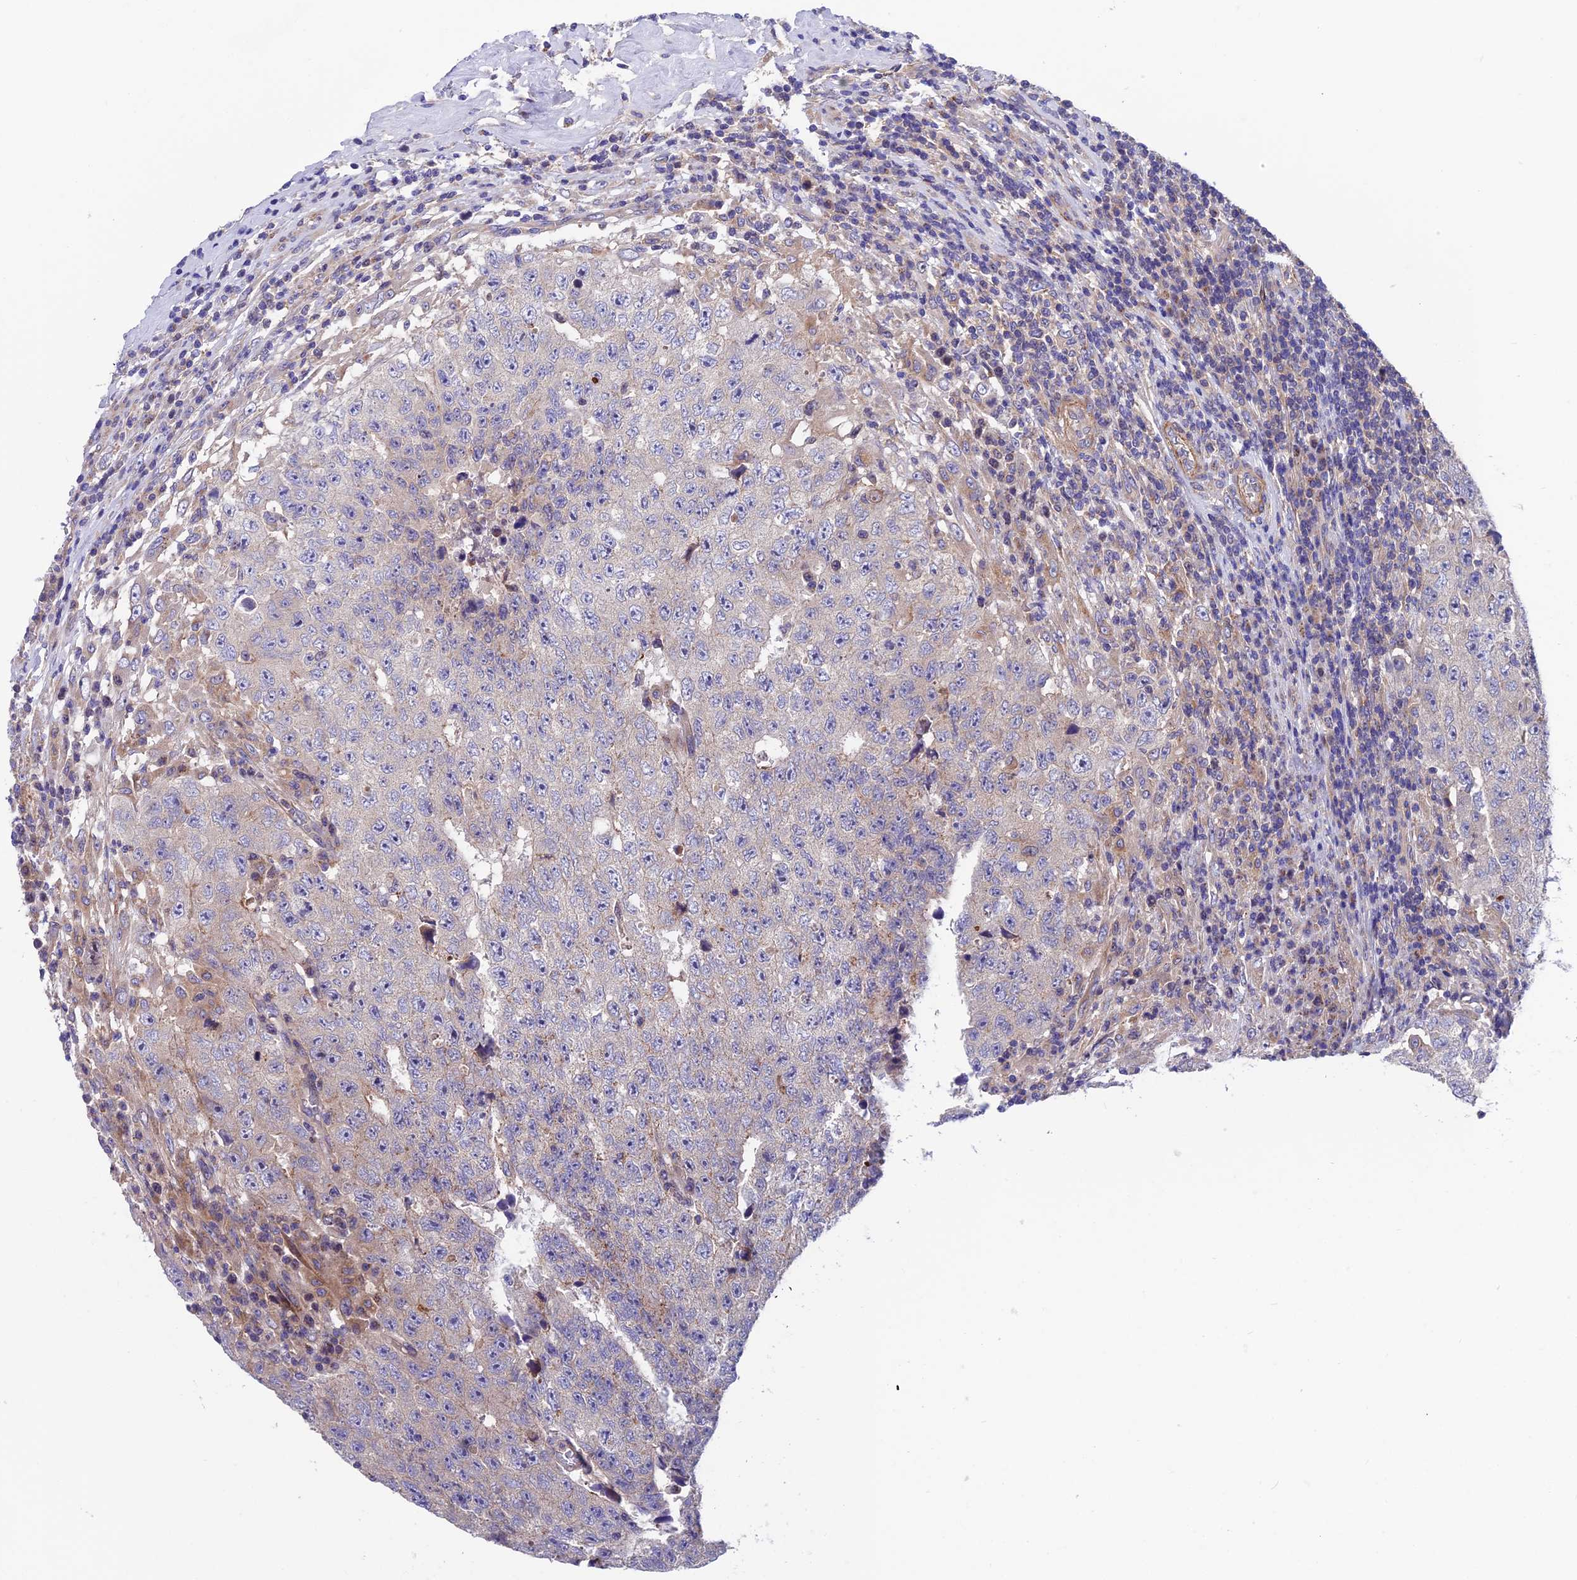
{"staining": {"intensity": "weak", "quantity": "25%-75%", "location": "cytoplasmic/membranous"}, "tissue": "testis cancer", "cell_type": "Tumor cells", "image_type": "cancer", "snomed": [{"axis": "morphology", "description": "Necrosis, NOS"}, {"axis": "morphology", "description": "Carcinoma, Embryonal, NOS"}, {"axis": "topography", "description": "Testis"}], "caption": "The immunohistochemical stain labels weak cytoplasmic/membranous positivity in tumor cells of testis cancer tissue.", "gene": "VPS16", "patient": {"sex": "male", "age": 19}}